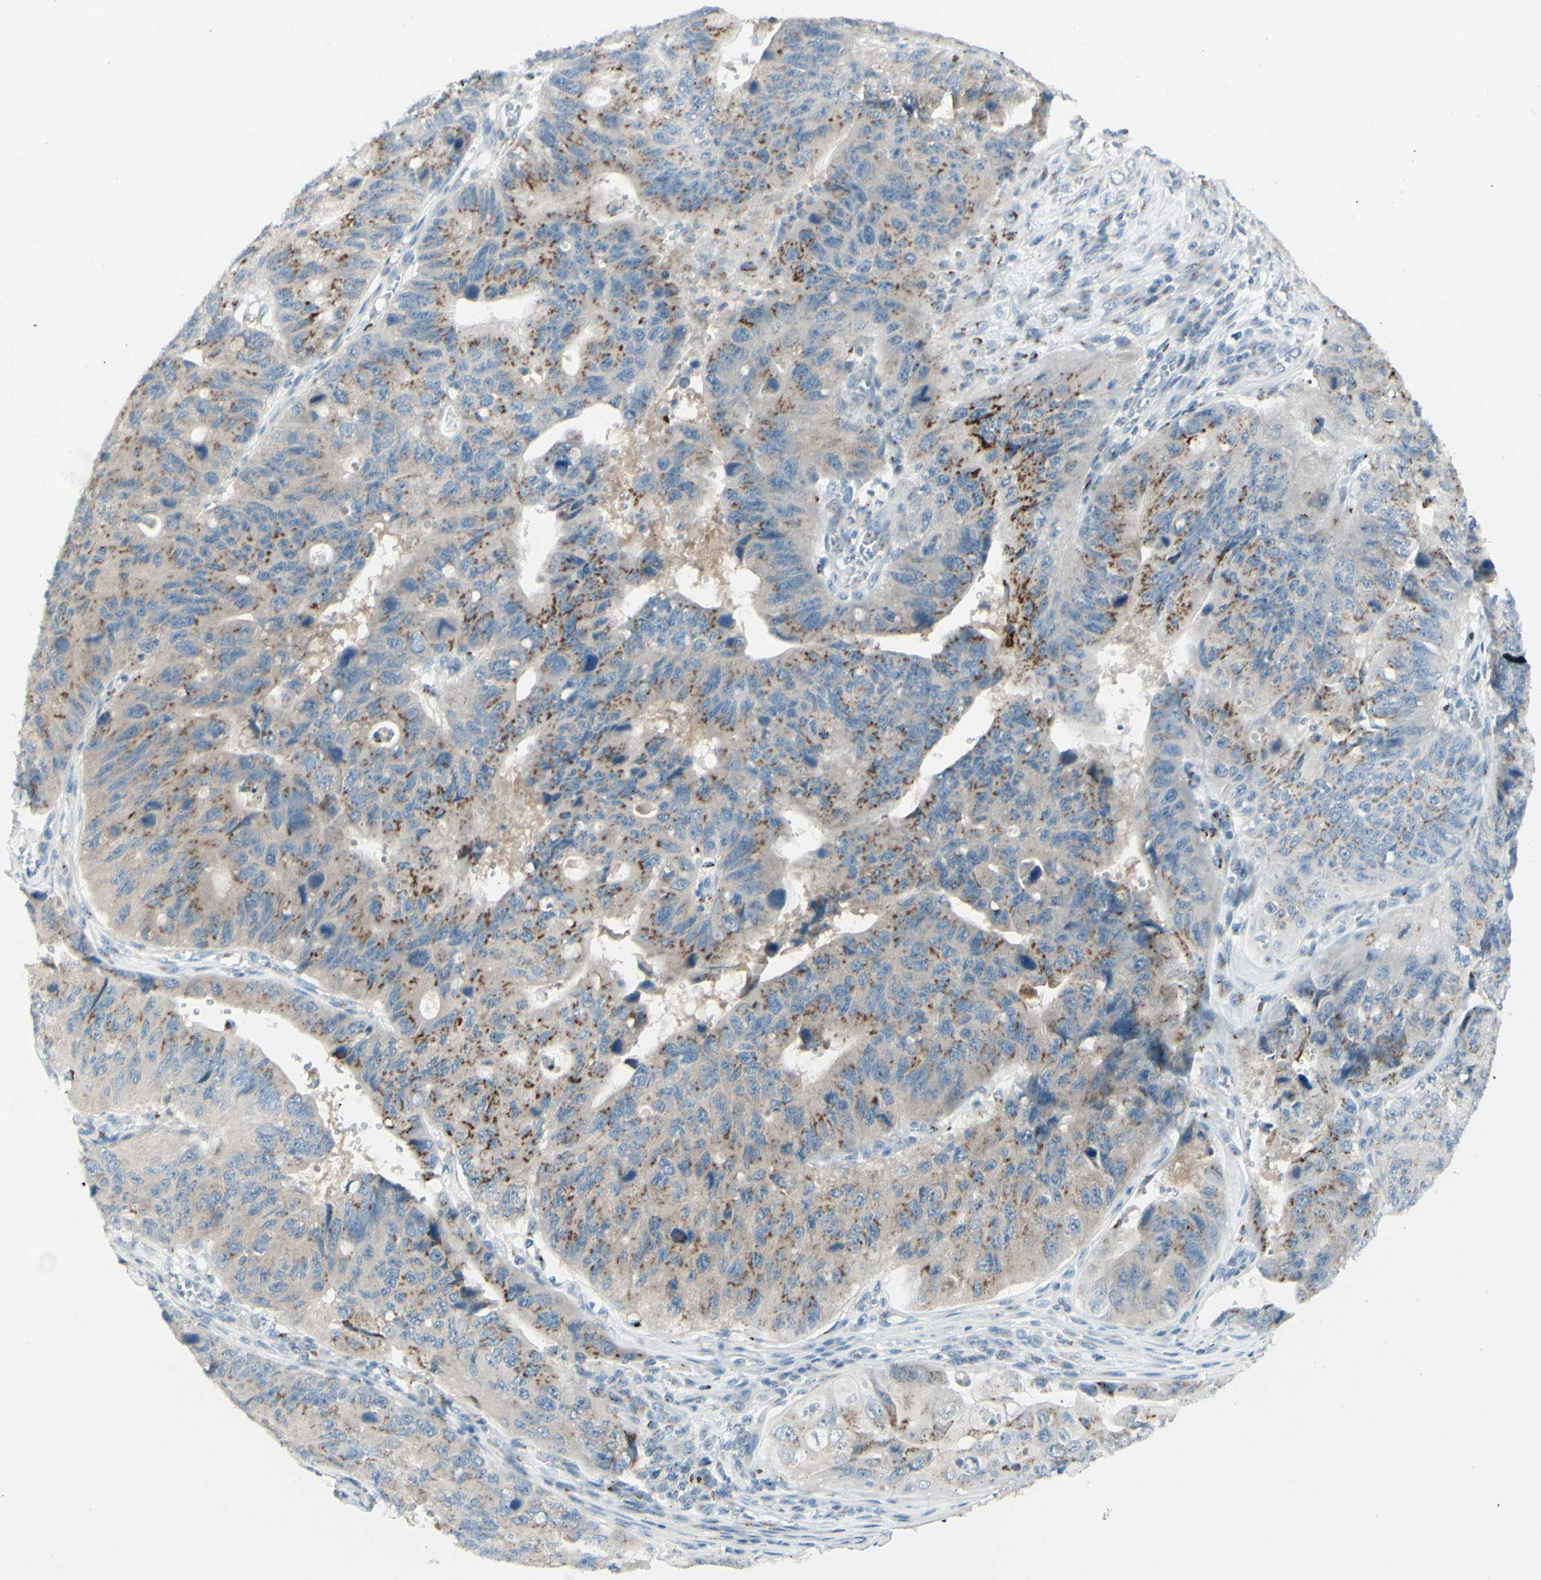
{"staining": {"intensity": "moderate", "quantity": ">75%", "location": "cytoplasmic/membranous"}, "tissue": "stomach cancer", "cell_type": "Tumor cells", "image_type": "cancer", "snomed": [{"axis": "morphology", "description": "Adenocarcinoma, NOS"}, {"axis": "topography", "description": "Stomach"}], "caption": "An immunohistochemistry (IHC) photomicrograph of neoplastic tissue is shown. Protein staining in brown shows moderate cytoplasmic/membranous positivity in adenocarcinoma (stomach) within tumor cells.", "gene": "B4GALT1", "patient": {"sex": "male", "age": 59}}